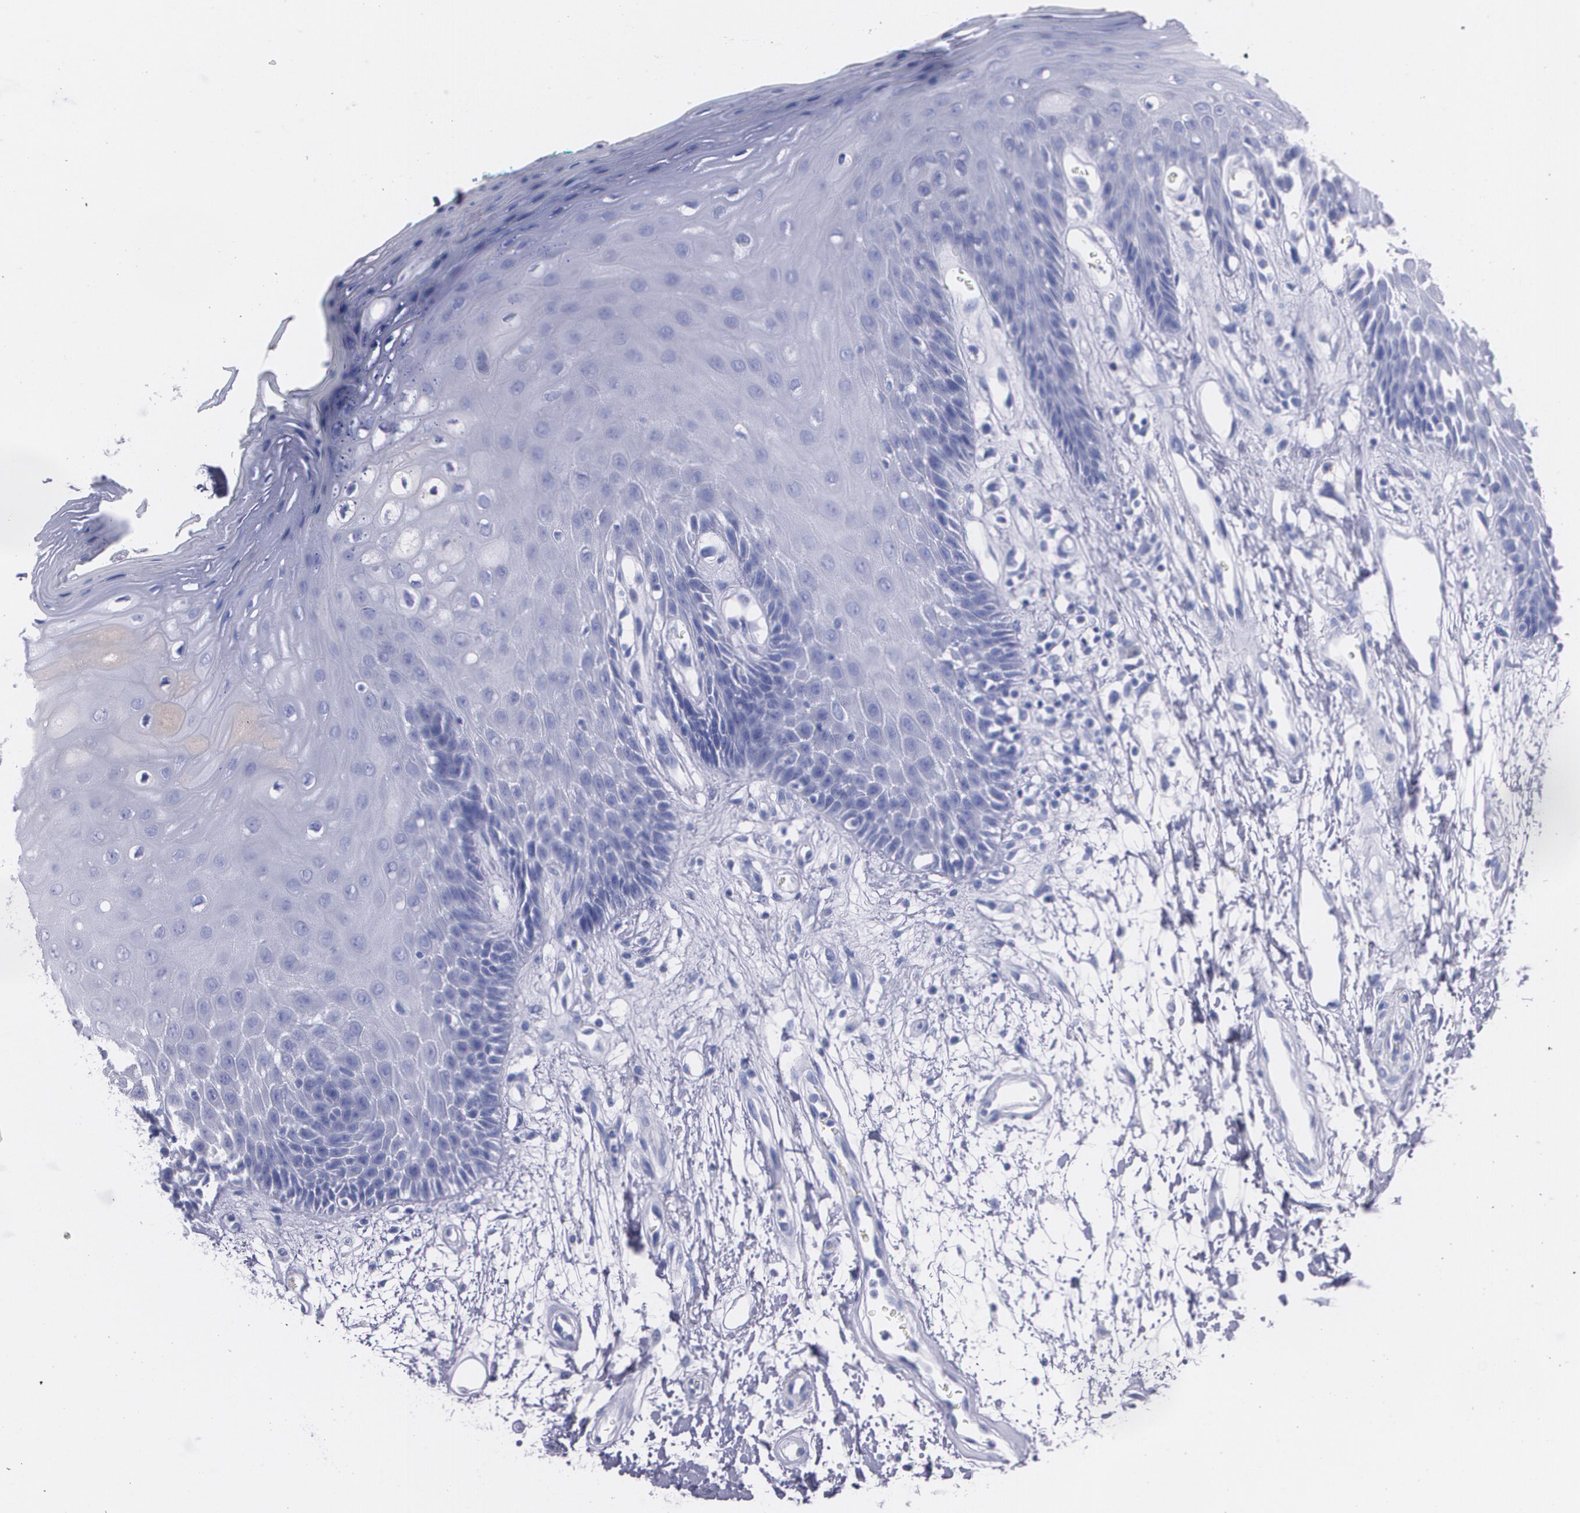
{"staining": {"intensity": "negative", "quantity": "none", "location": "none"}, "tissue": "oral mucosa", "cell_type": "Squamous epithelial cells", "image_type": "normal", "snomed": [{"axis": "morphology", "description": "Normal tissue, NOS"}, {"axis": "morphology", "description": "Squamous cell carcinoma, NOS"}, {"axis": "topography", "description": "Skeletal muscle"}, {"axis": "topography", "description": "Oral tissue"}, {"axis": "topography", "description": "Head-Neck"}], "caption": "Squamous epithelial cells show no significant protein staining in normal oral mucosa. (DAB (3,3'-diaminobenzidine) immunohistochemistry visualized using brightfield microscopy, high magnification).", "gene": "AMBP", "patient": {"sex": "female", "age": 84}}